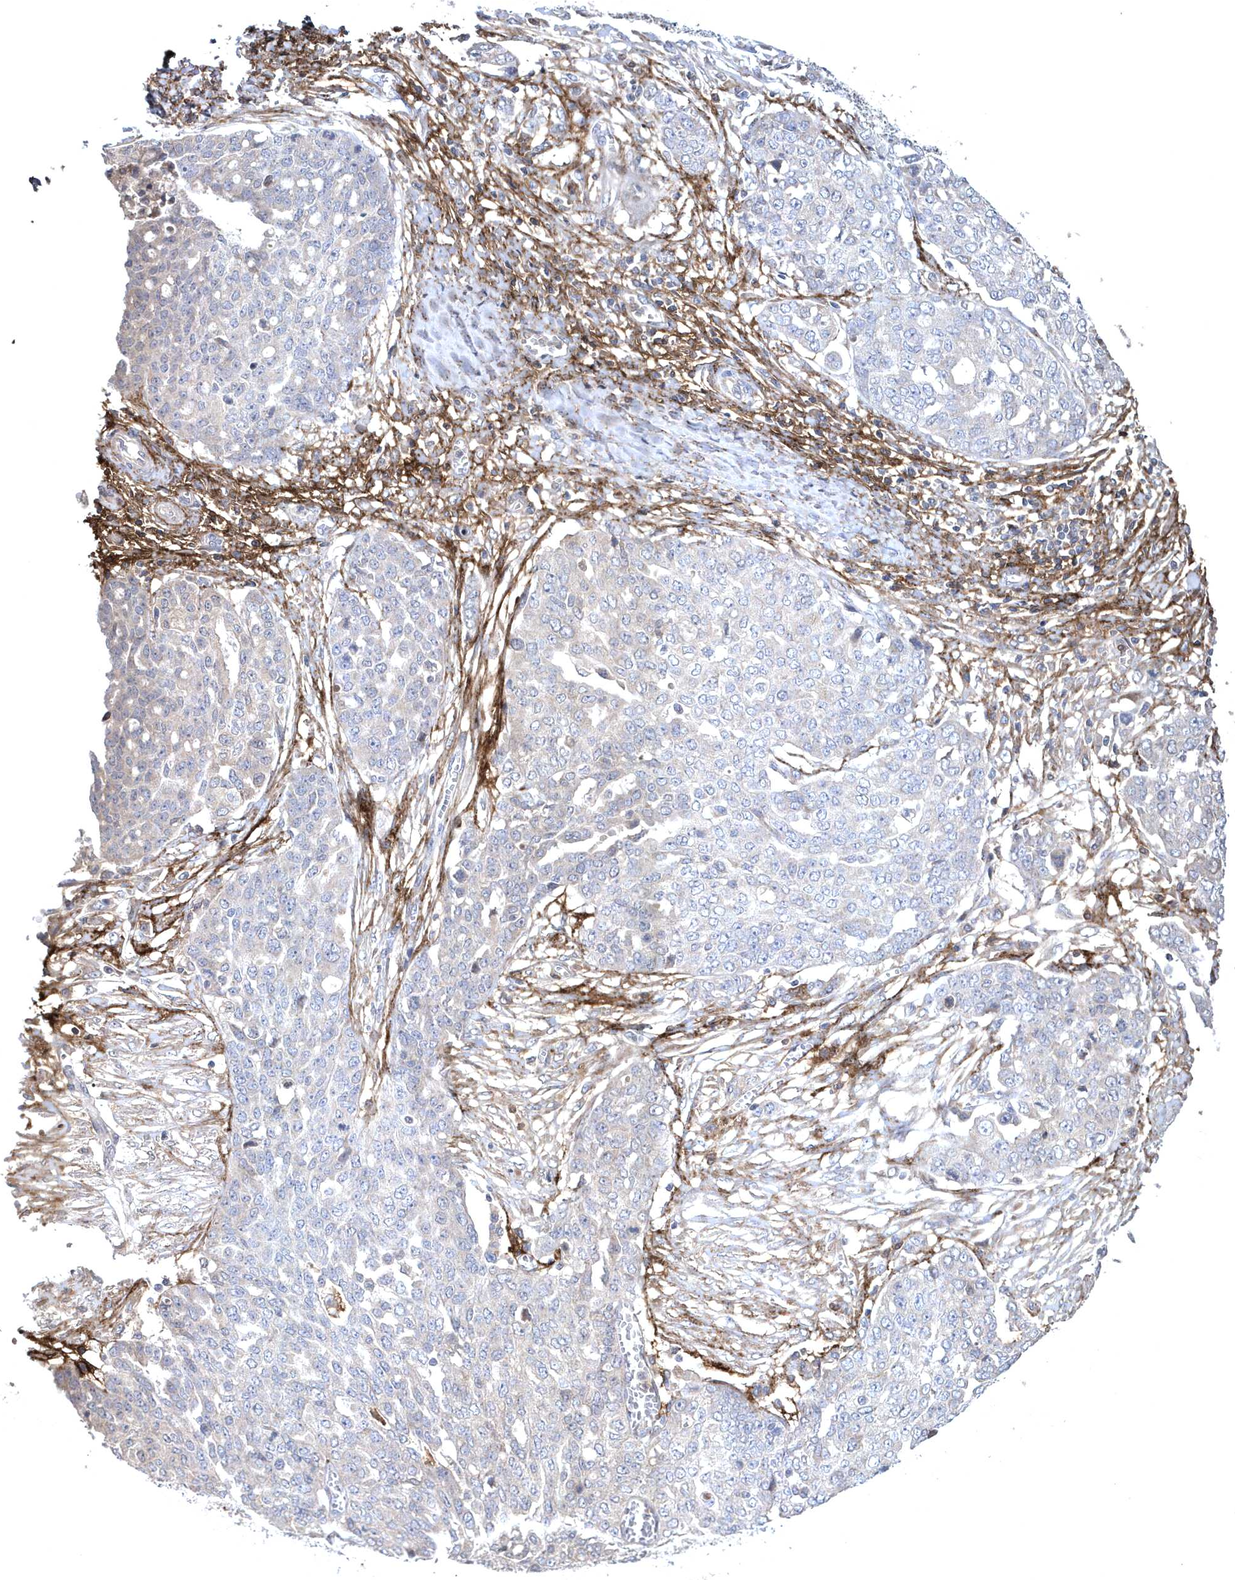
{"staining": {"intensity": "negative", "quantity": "none", "location": "none"}, "tissue": "ovarian cancer", "cell_type": "Tumor cells", "image_type": "cancer", "snomed": [{"axis": "morphology", "description": "Cystadenocarcinoma, serous, NOS"}, {"axis": "topography", "description": "Soft tissue"}, {"axis": "topography", "description": "Ovary"}], "caption": "Tumor cells show no significant staining in ovarian cancer.", "gene": "HMGCS1", "patient": {"sex": "female", "age": 57}}